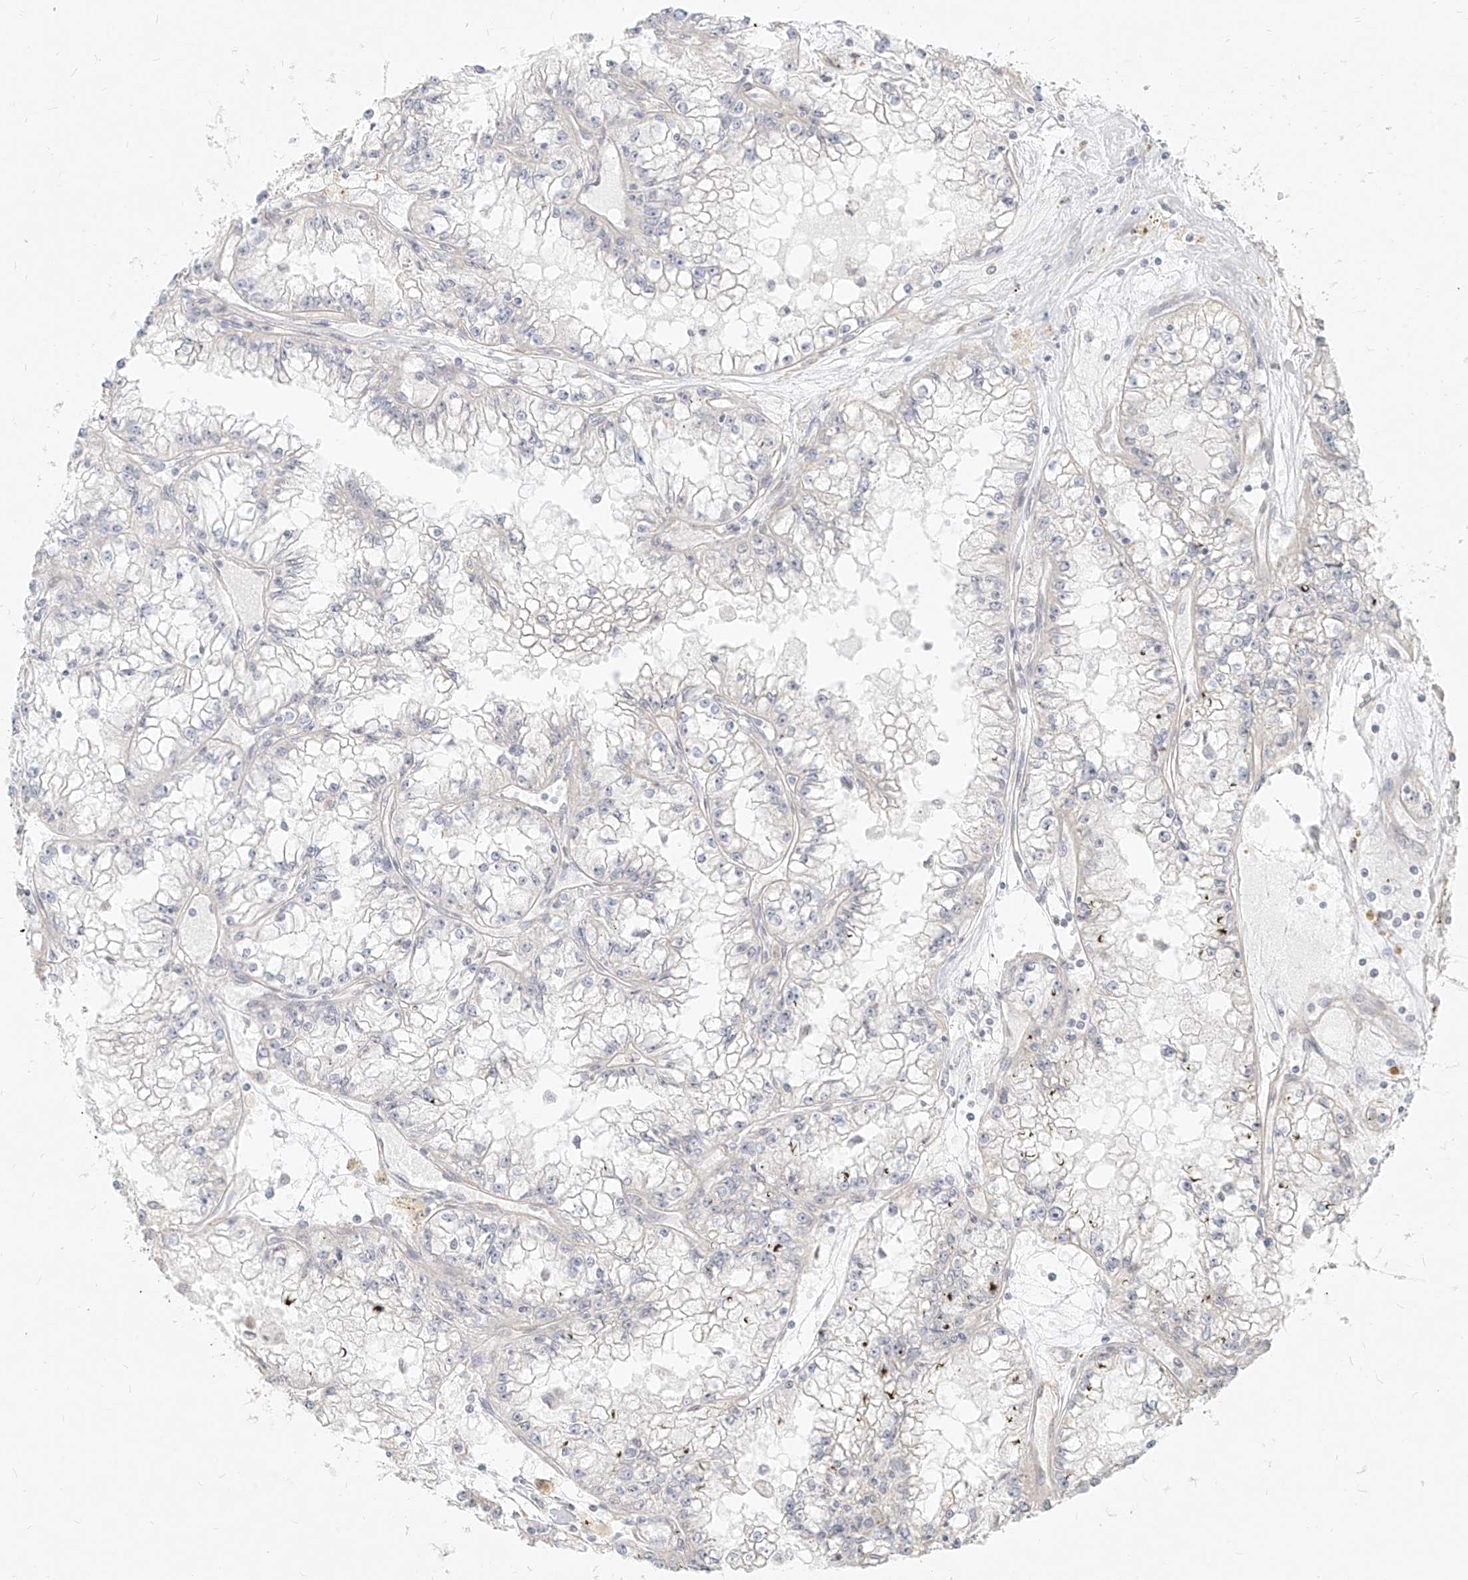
{"staining": {"intensity": "negative", "quantity": "none", "location": "none"}, "tissue": "renal cancer", "cell_type": "Tumor cells", "image_type": "cancer", "snomed": [{"axis": "morphology", "description": "Adenocarcinoma, NOS"}, {"axis": "topography", "description": "Kidney"}], "caption": "Protein analysis of renal cancer (adenocarcinoma) displays no significant staining in tumor cells.", "gene": "ITPKB", "patient": {"sex": "male", "age": 56}}